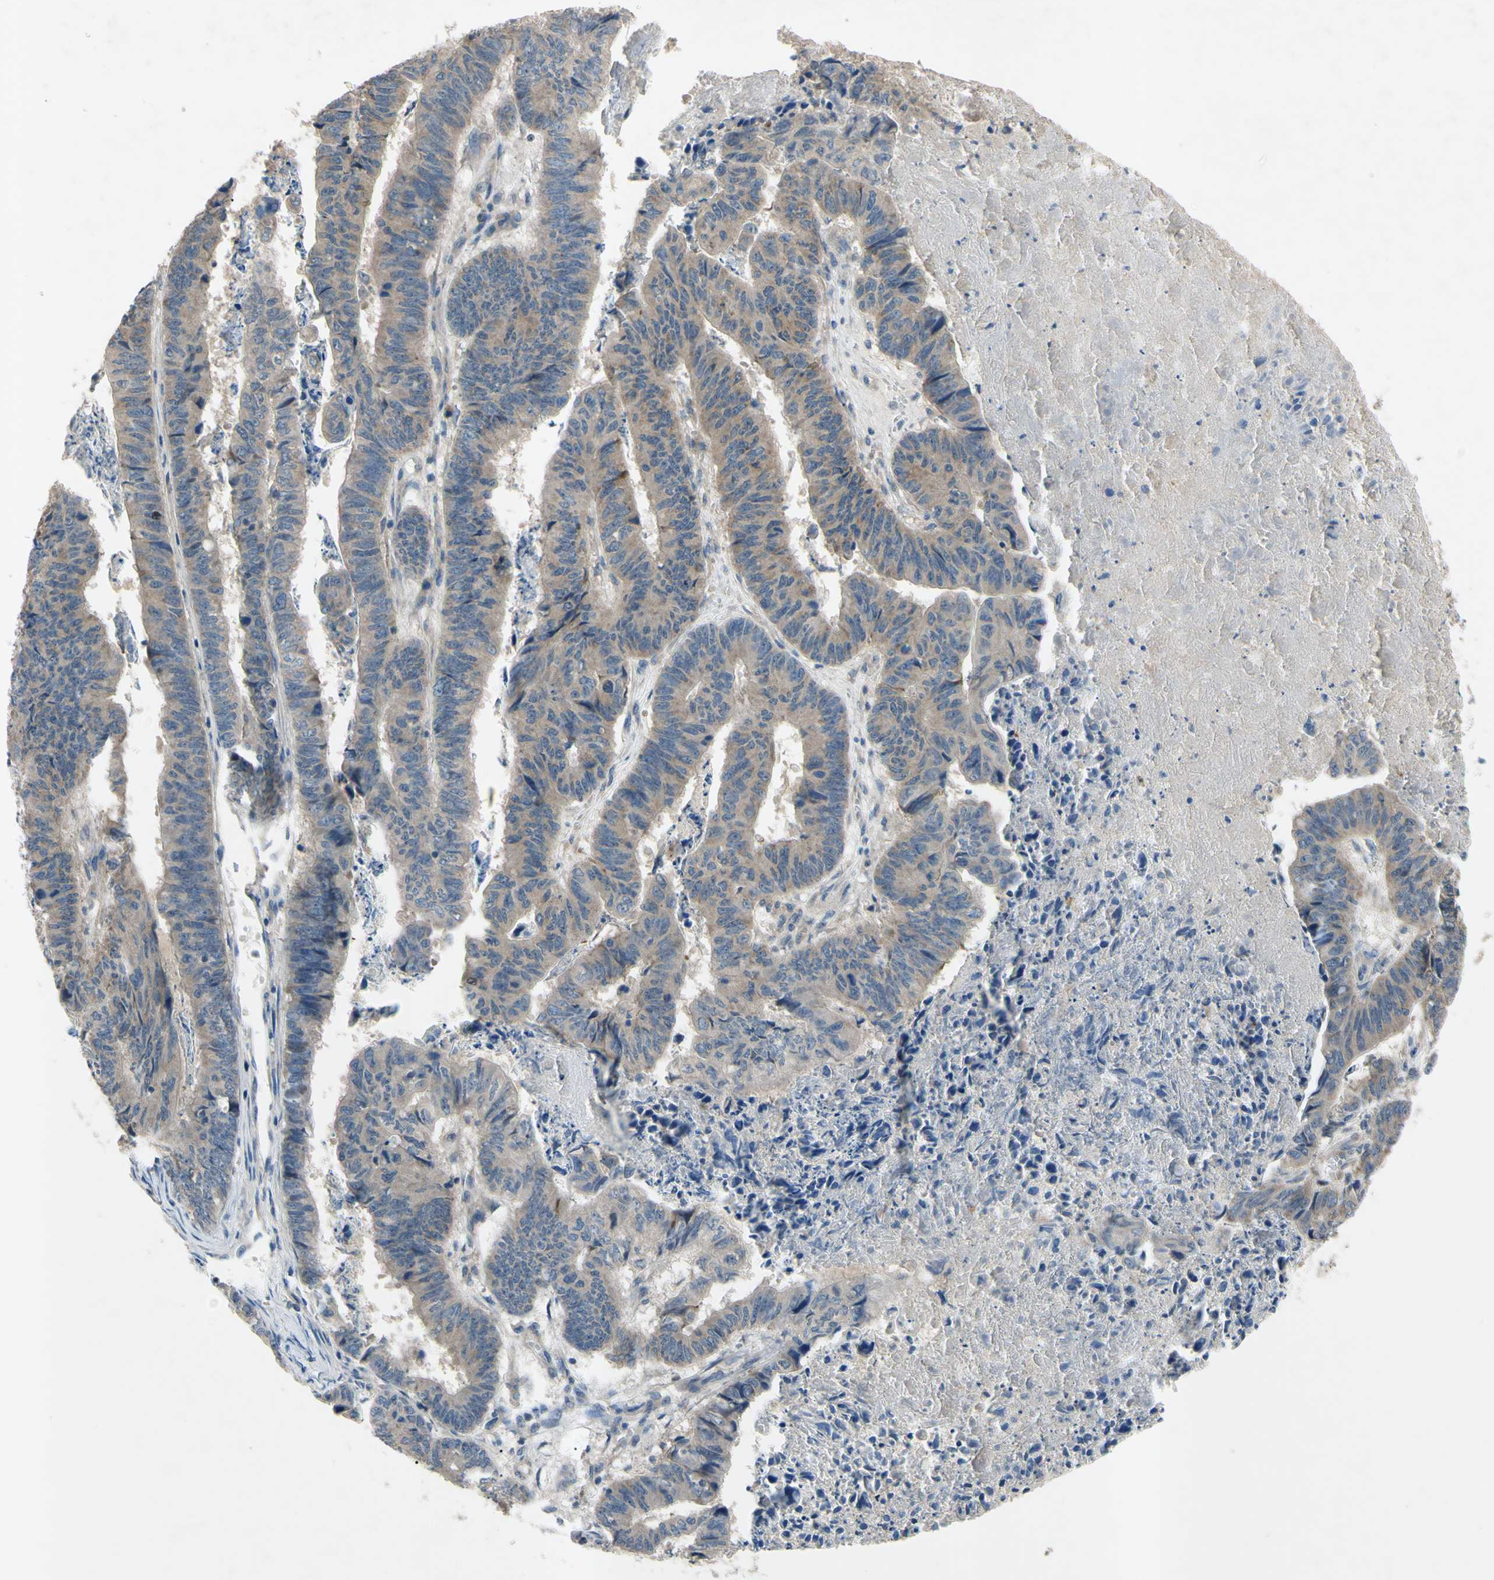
{"staining": {"intensity": "weak", "quantity": ">75%", "location": "cytoplasmic/membranous"}, "tissue": "stomach cancer", "cell_type": "Tumor cells", "image_type": "cancer", "snomed": [{"axis": "morphology", "description": "Adenocarcinoma, NOS"}, {"axis": "topography", "description": "Stomach, lower"}], "caption": "Immunohistochemistry histopathology image of human stomach cancer stained for a protein (brown), which exhibits low levels of weak cytoplasmic/membranous staining in approximately >75% of tumor cells.", "gene": "HILPDA", "patient": {"sex": "male", "age": 77}}